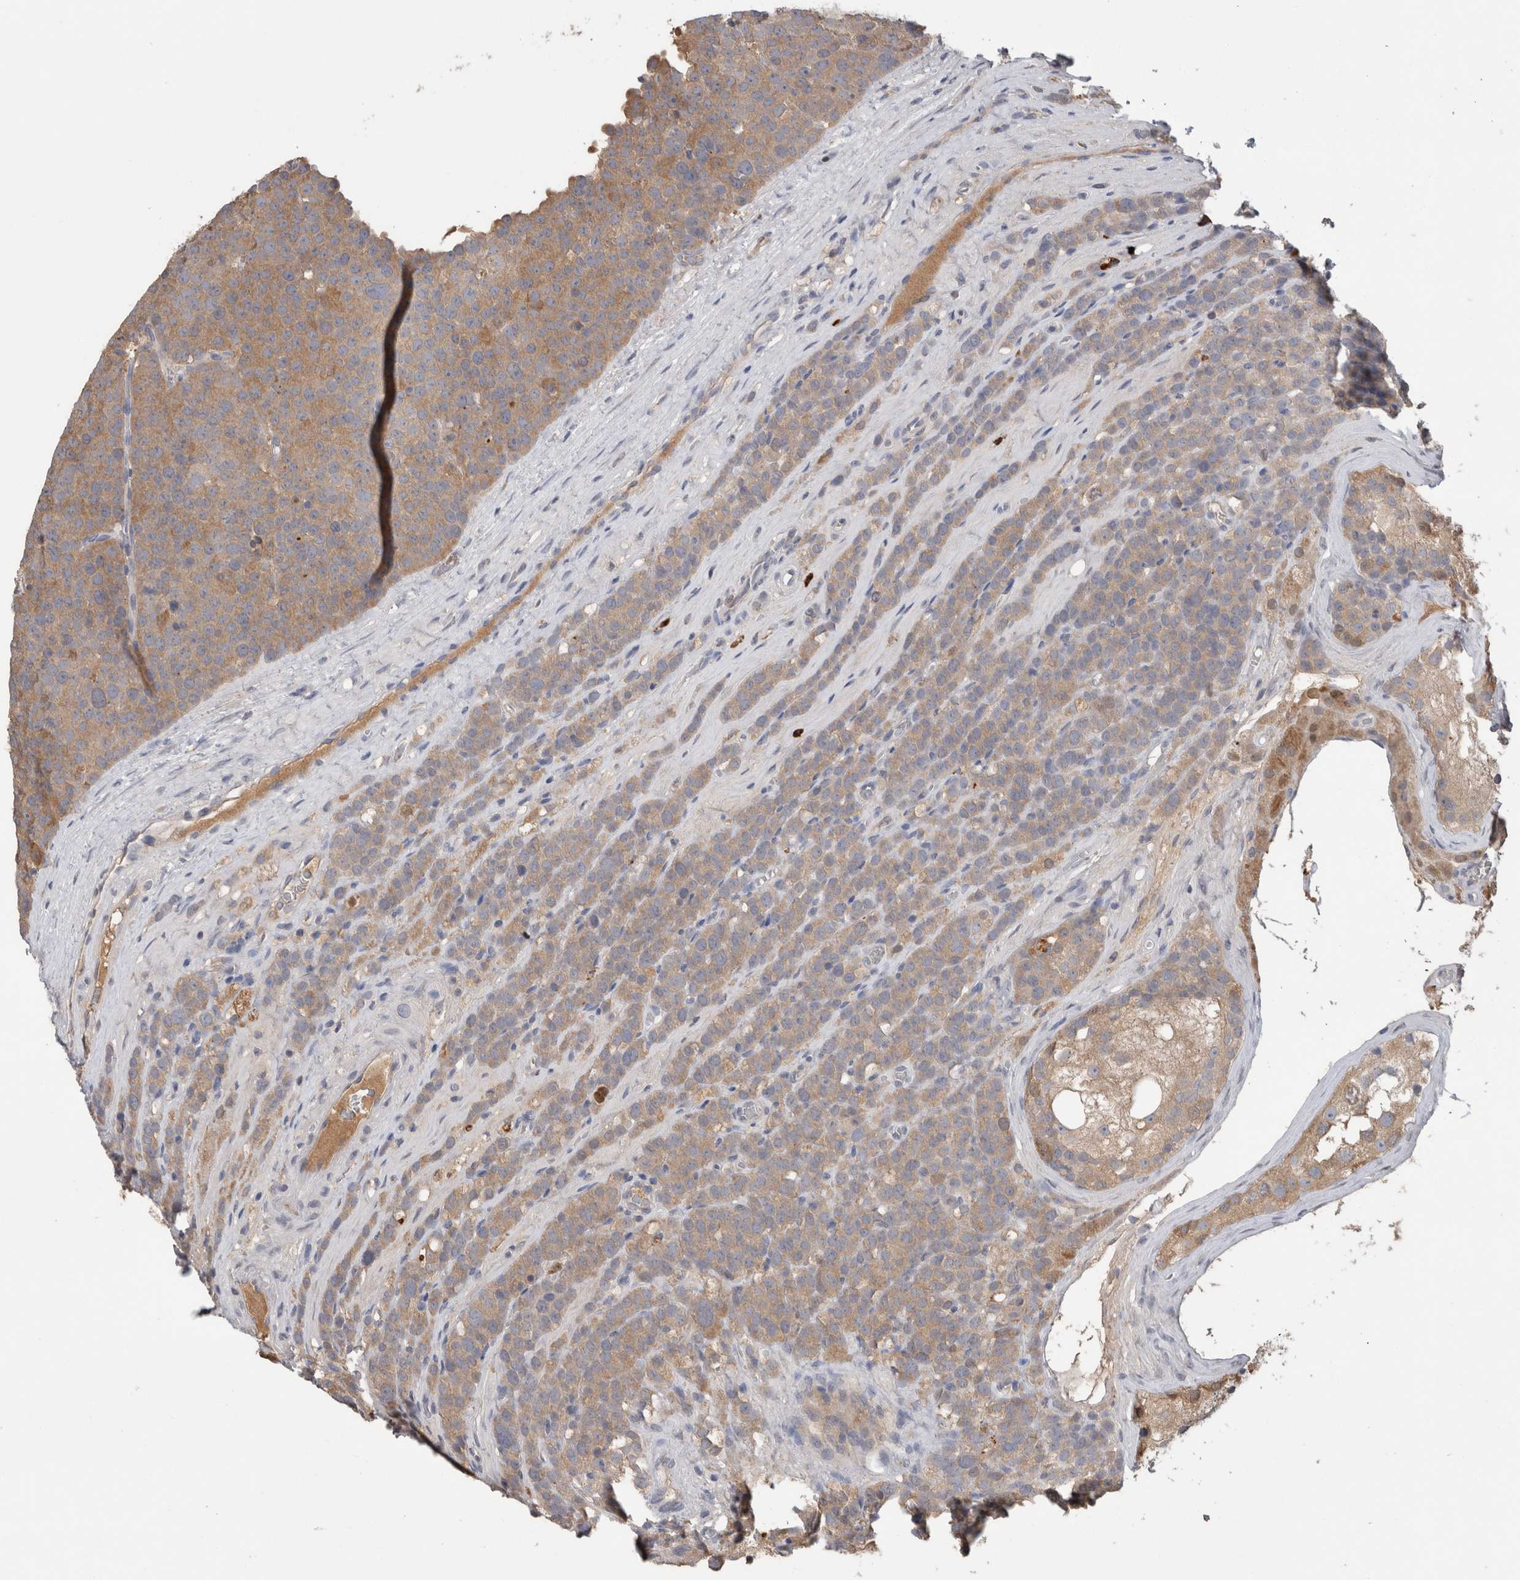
{"staining": {"intensity": "moderate", "quantity": "25%-75%", "location": "cytoplasmic/membranous"}, "tissue": "testis cancer", "cell_type": "Tumor cells", "image_type": "cancer", "snomed": [{"axis": "morphology", "description": "Seminoma, NOS"}, {"axis": "topography", "description": "Testis"}], "caption": "Immunohistochemistry of testis seminoma demonstrates medium levels of moderate cytoplasmic/membranous positivity in approximately 25%-75% of tumor cells. (DAB IHC, brown staining for protein, blue staining for nuclei).", "gene": "PPP3CC", "patient": {"sex": "male", "age": 71}}